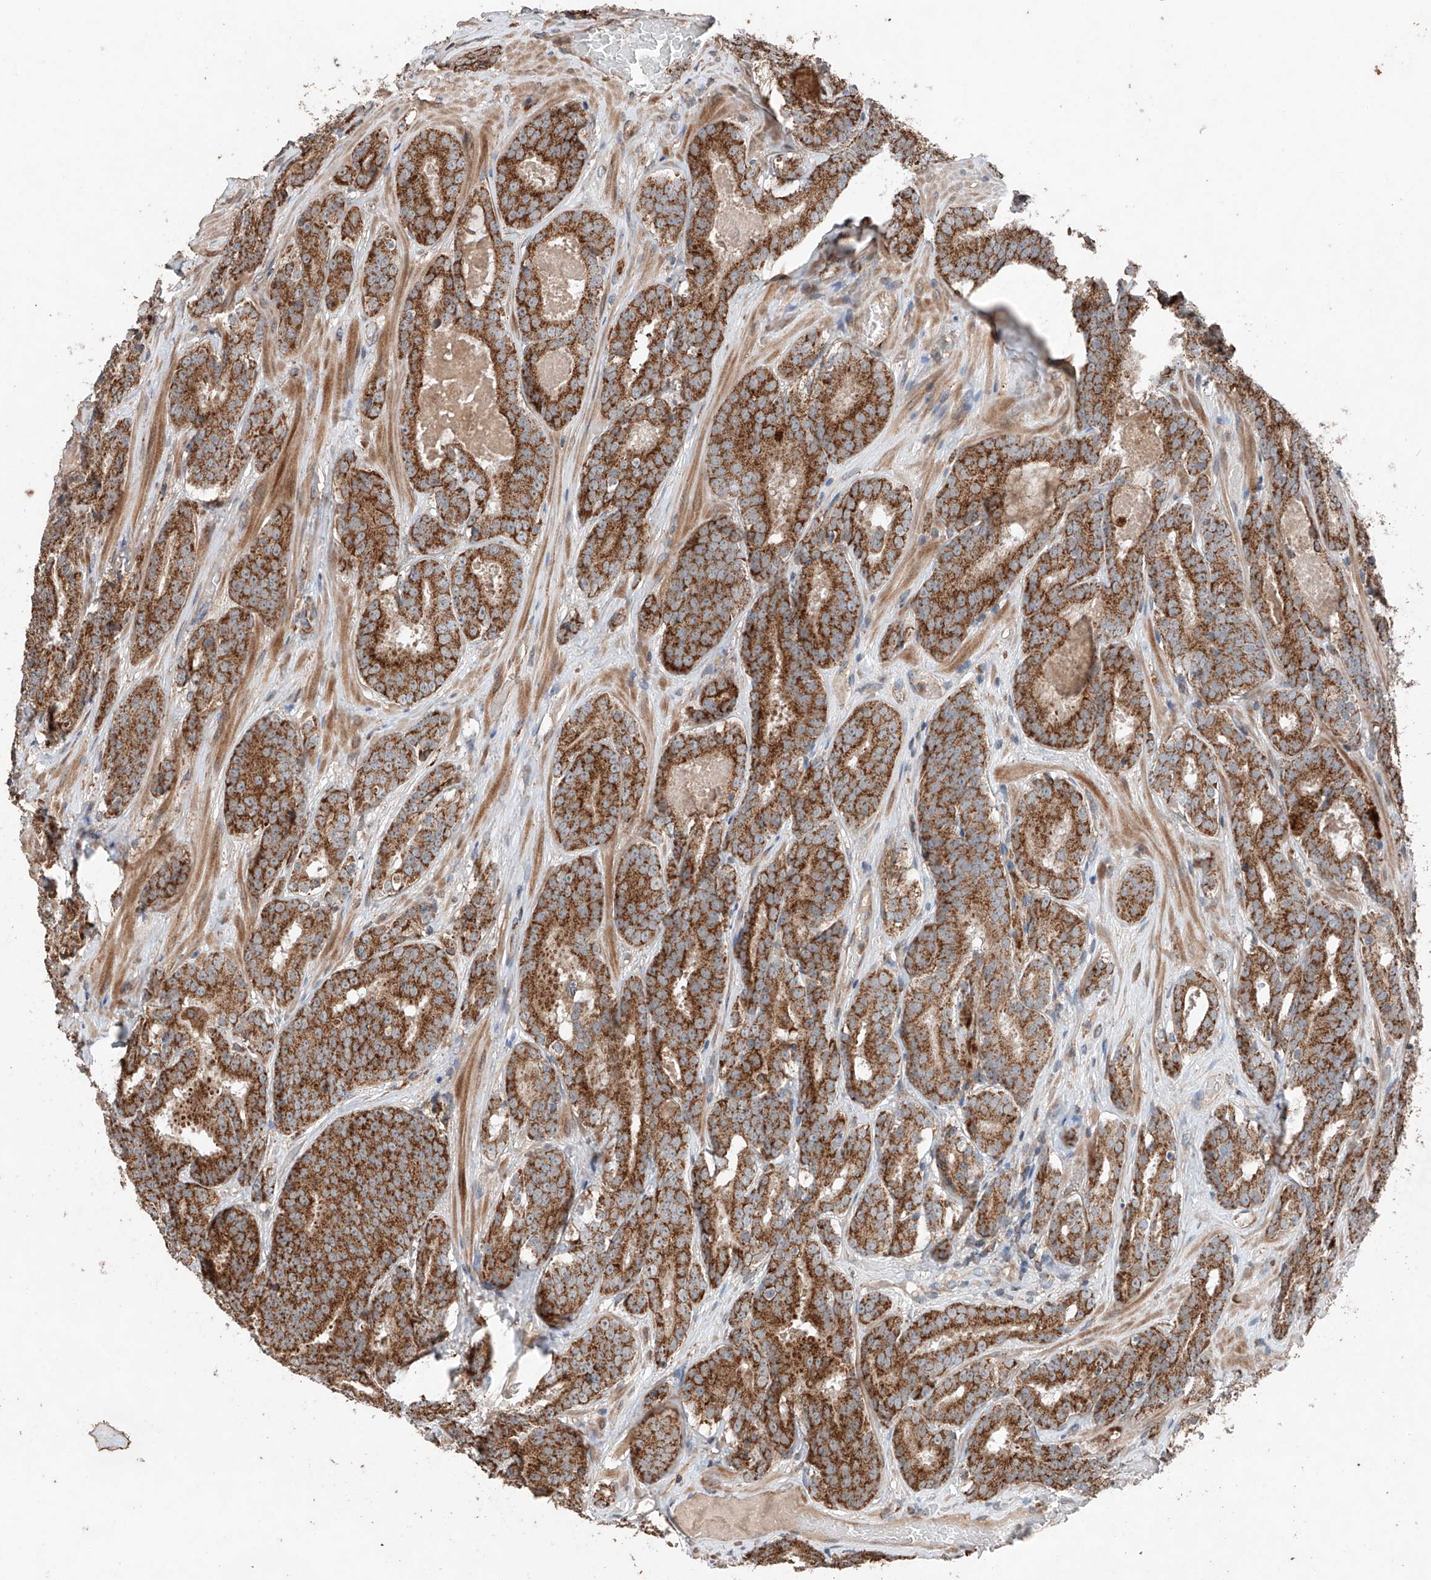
{"staining": {"intensity": "strong", "quantity": ">75%", "location": "cytoplasmic/membranous"}, "tissue": "prostate cancer", "cell_type": "Tumor cells", "image_type": "cancer", "snomed": [{"axis": "morphology", "description": "Adenocarcinoma, High grade"}, {"axis": "topography", "description": "Prostate"}], "caption": "Immunohistochemistry (DAB) staining of prostate high-grade adenocarcinoma exhibits strong cytoplasmic/membranous protein staining in approximately >75% of tumor cells. Using DAB (brown) and hematoxylin (blue) stains, captured at high magnification using brightfield microscopy.", "gene": "AP4B1", "patient": {"sex": "male", "age": 57}}